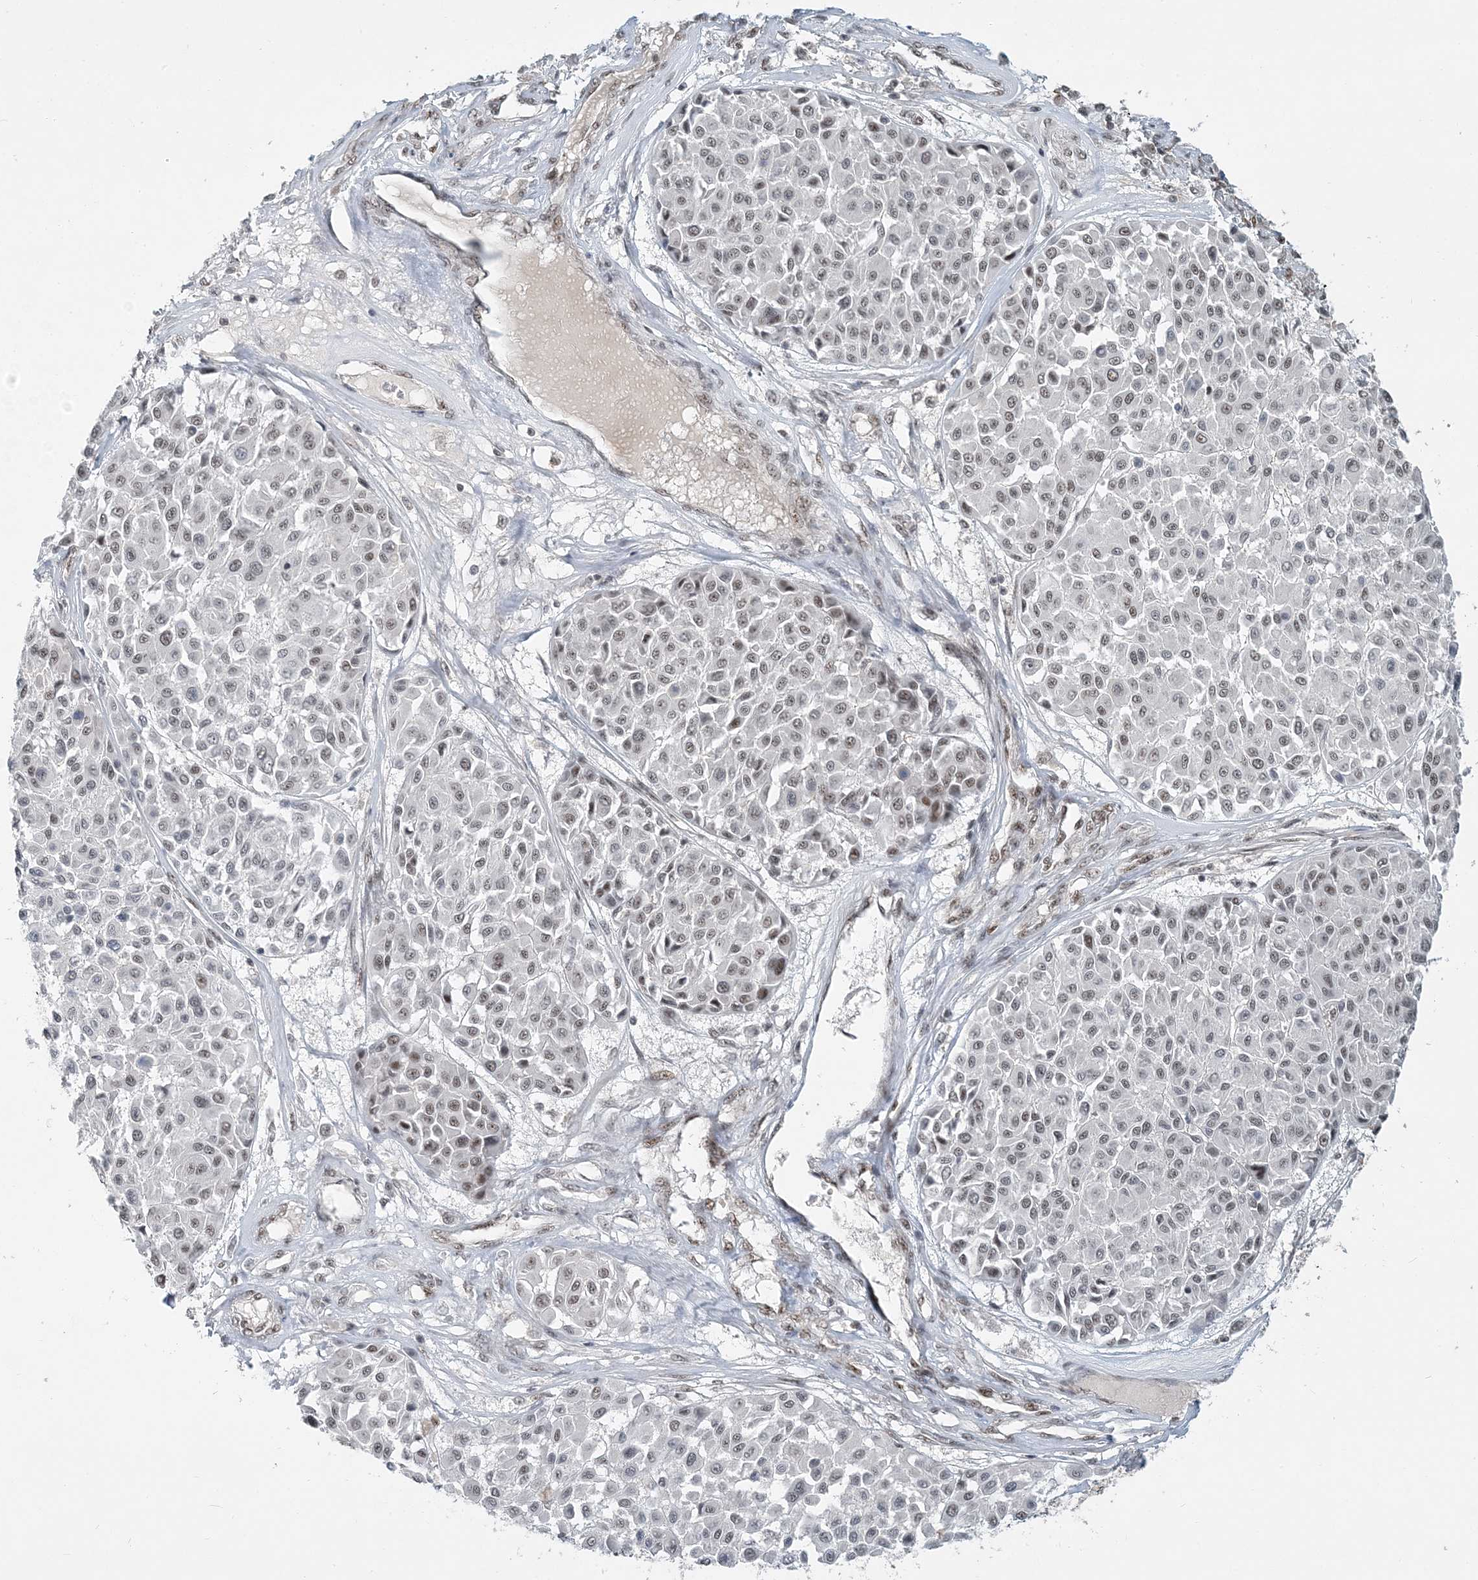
{"staining": {"intensity": "weak", "quantity": "25%-75%", "location": "nuclear"}, "tissue": "melanoma", "cell_type": "Tumor cells", "image_type": "cancer", "snomed": [{"axis": "morphology", "description": "Malignant melanoma, Metastatic site"}, {"axis": "topography", "description": "Soft tissue"}], "caption": "DAB immunohistochemical staining of melanoma exhibits weak nuclear protein expression in about 25%-75% of tumor cells.", "gene": "PLRG1", "patient": {"sex": "male", "age": 41}}